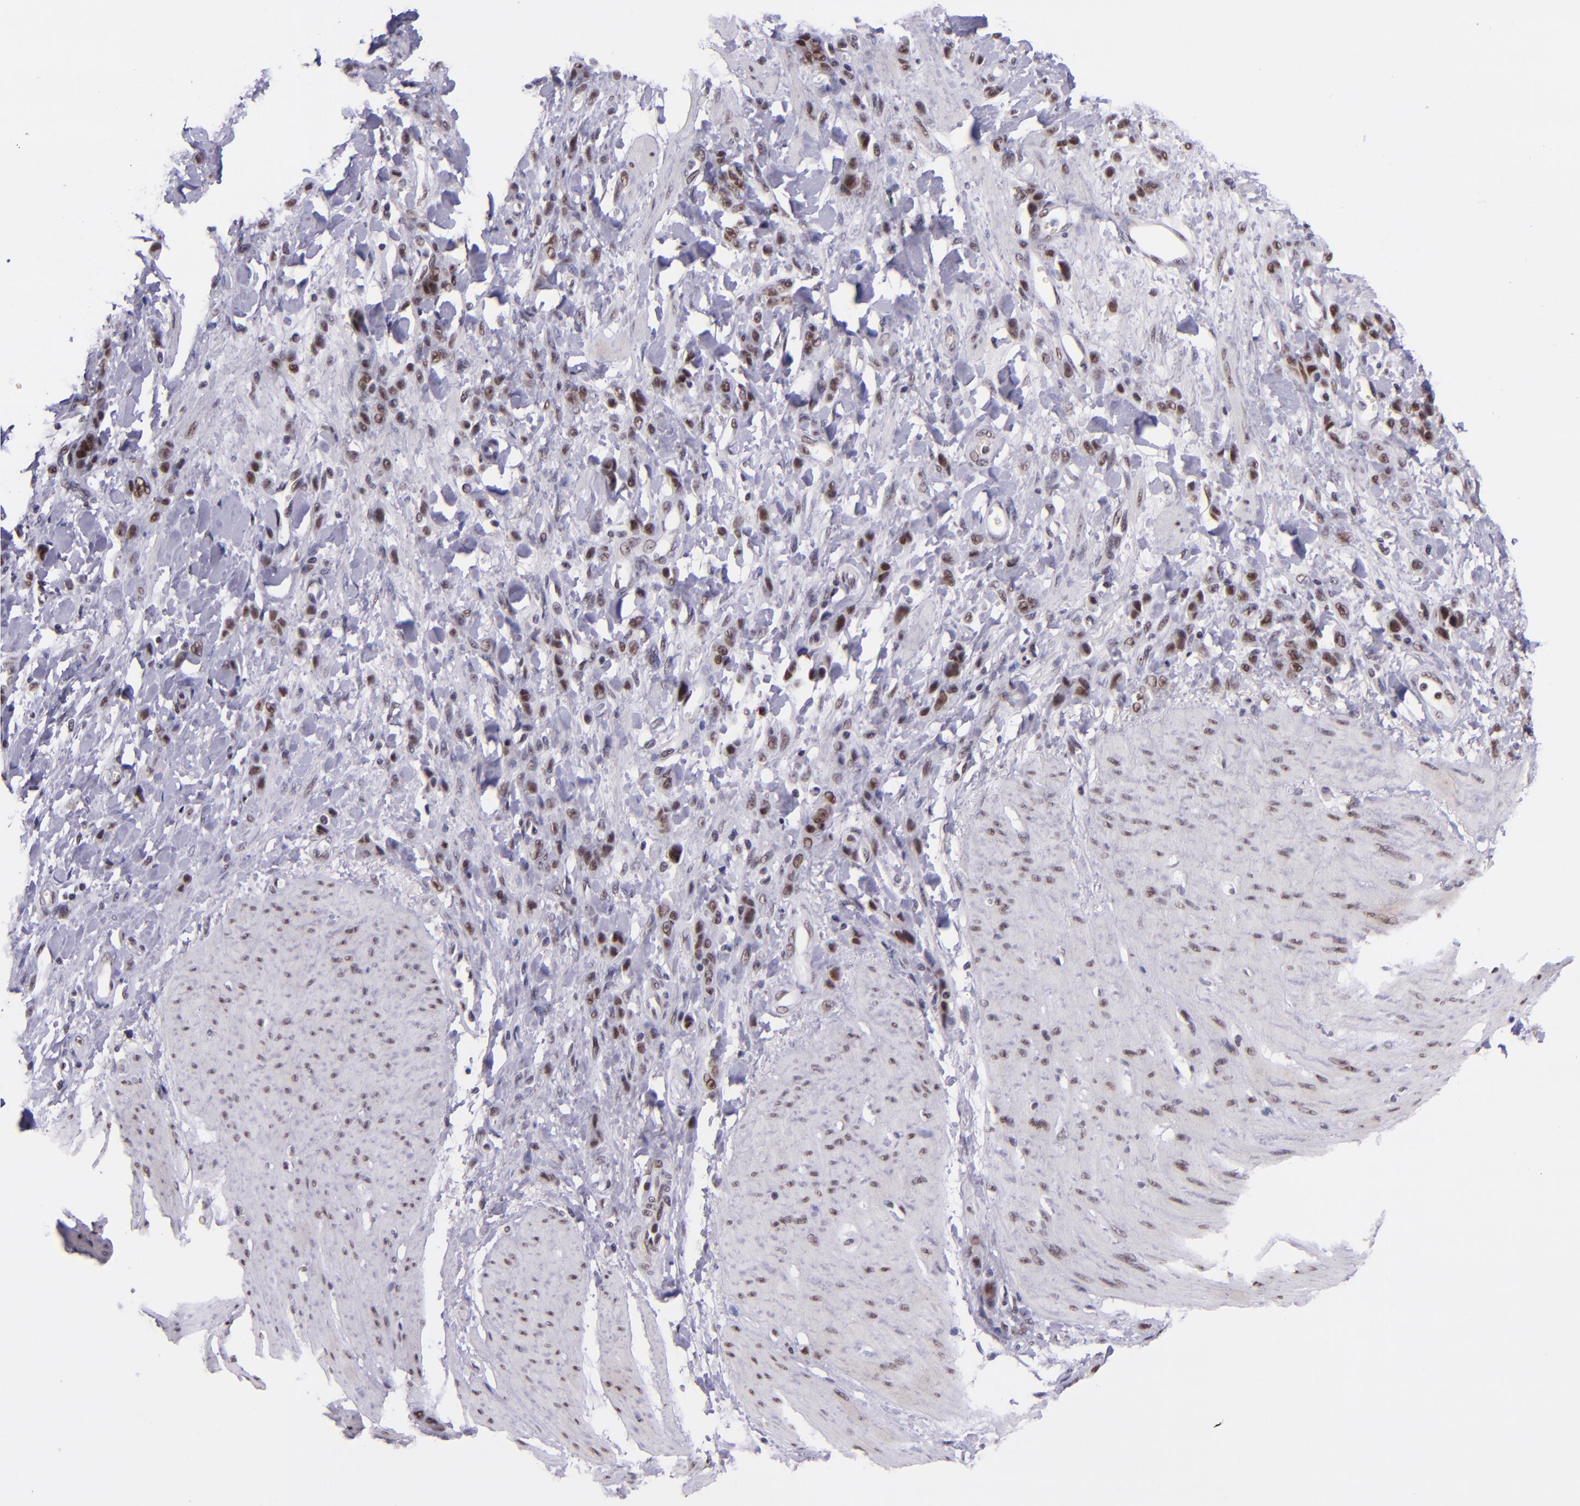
{"staining": {"intensity": "moderate", "quantity": "25%-75%", "location": "nuclear"}, "tissue": "stomach cancer", "cell_type": "Tumor cells", "image_type": "cancer", "snomed": [{"axis": "morphology", "description": "Normal tissue, NOS"}, {"axis": "morphology", "description": "Adenocarcinoma, NOS"}, {"axis": "topography", "description": "Stomach"}], "caption": "Immunohistochemical staining of human stomach cancer displays medium levels of moderate nuclear protein expression in approximately 25%-75% of tumor cells.", "gene": "GPKOW", "patient": {"sex": "male", "age": 82}}